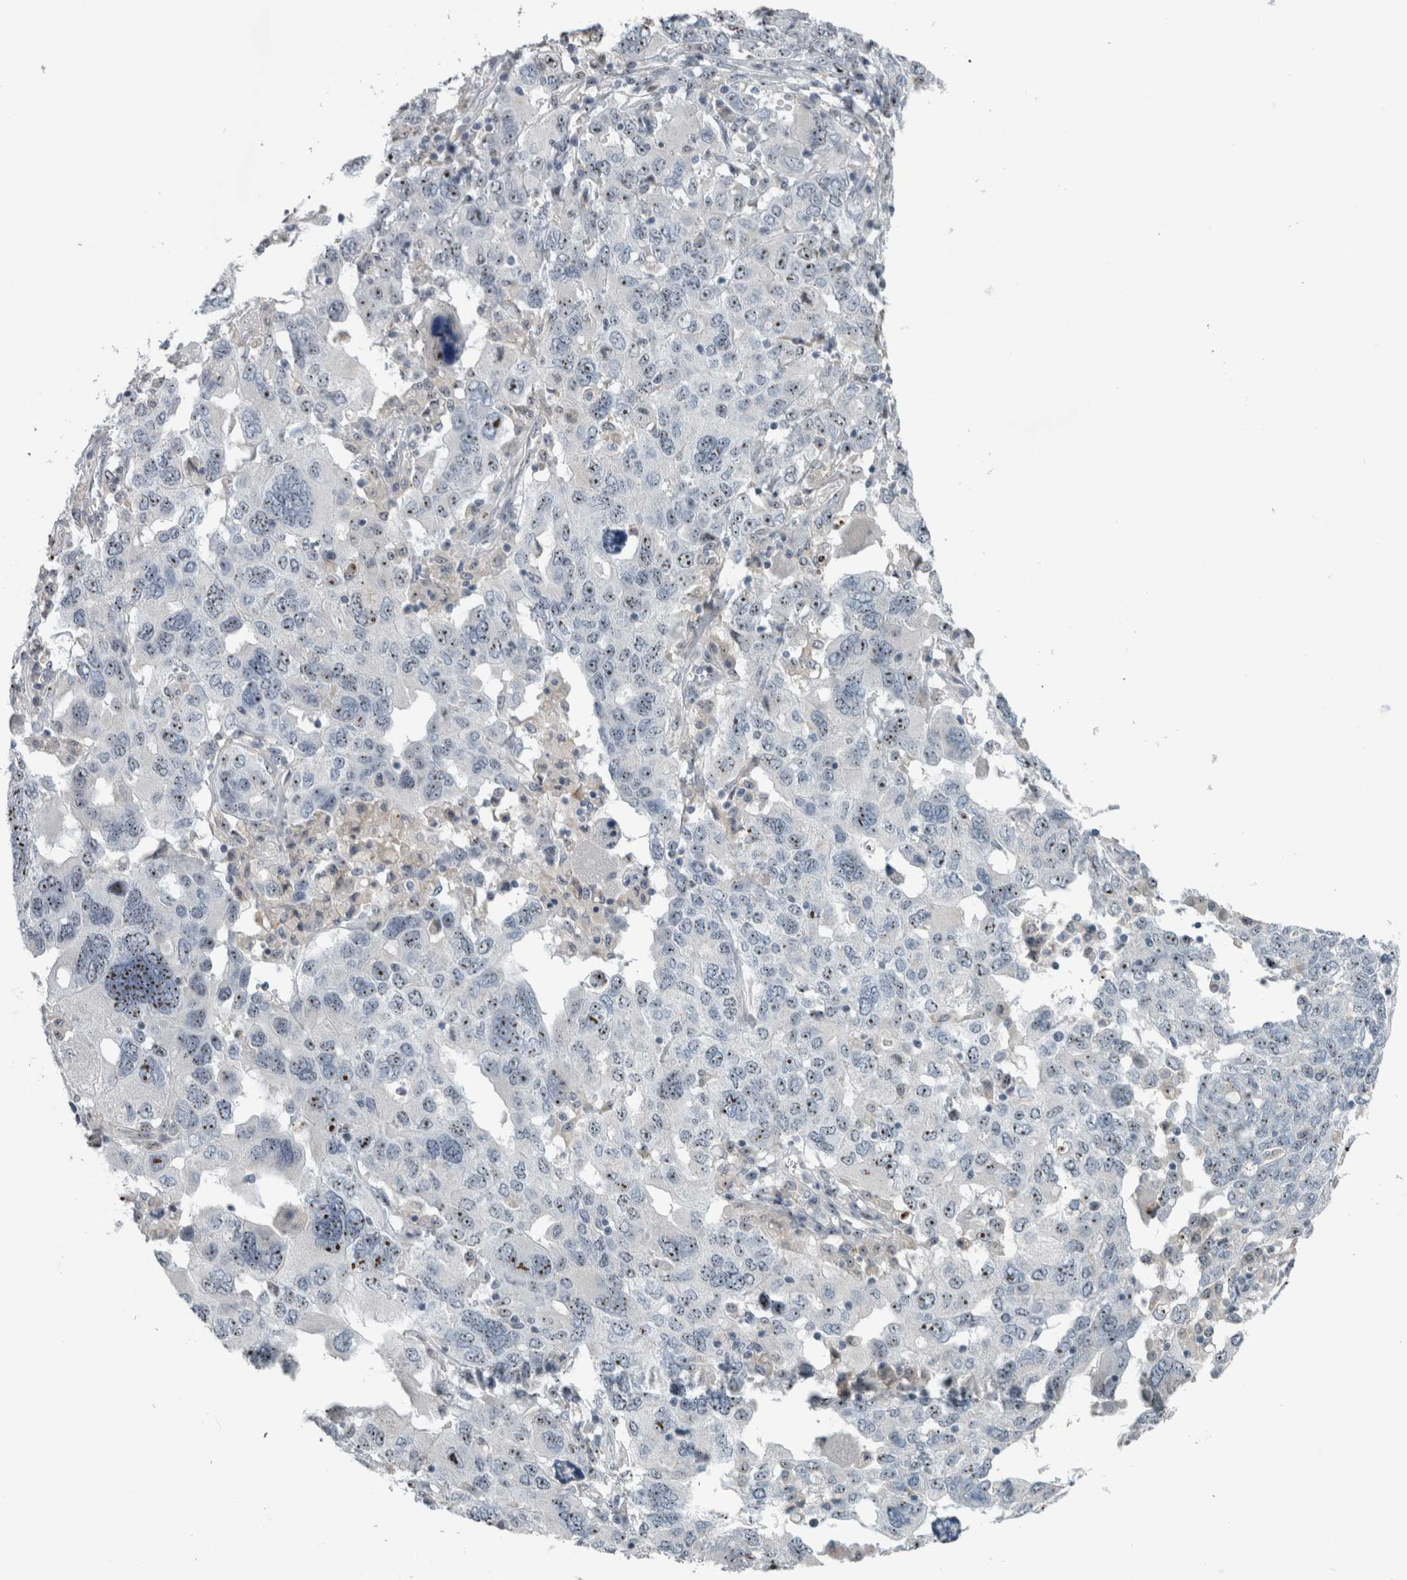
{"staining": {"intensity": "moderate", "quantity": ">75%", "location": "nuclear"}, "tissue": "ovarian cancer", "cell_type": "Tumor cells", "image_type": "cancer", "snomed": [{"axis": "morphology", "description": "Carcinoma, endometroid"}, {"axis": "topography", "description": "Ovary"}], "caption": "This micrograph demonstrates IHC staining of ovarian cancer, with medium moderate nuclear staining in about >75% of tumor cells.", "gene": "UTP6", "patient": {"sex": "female", "age": 62}}